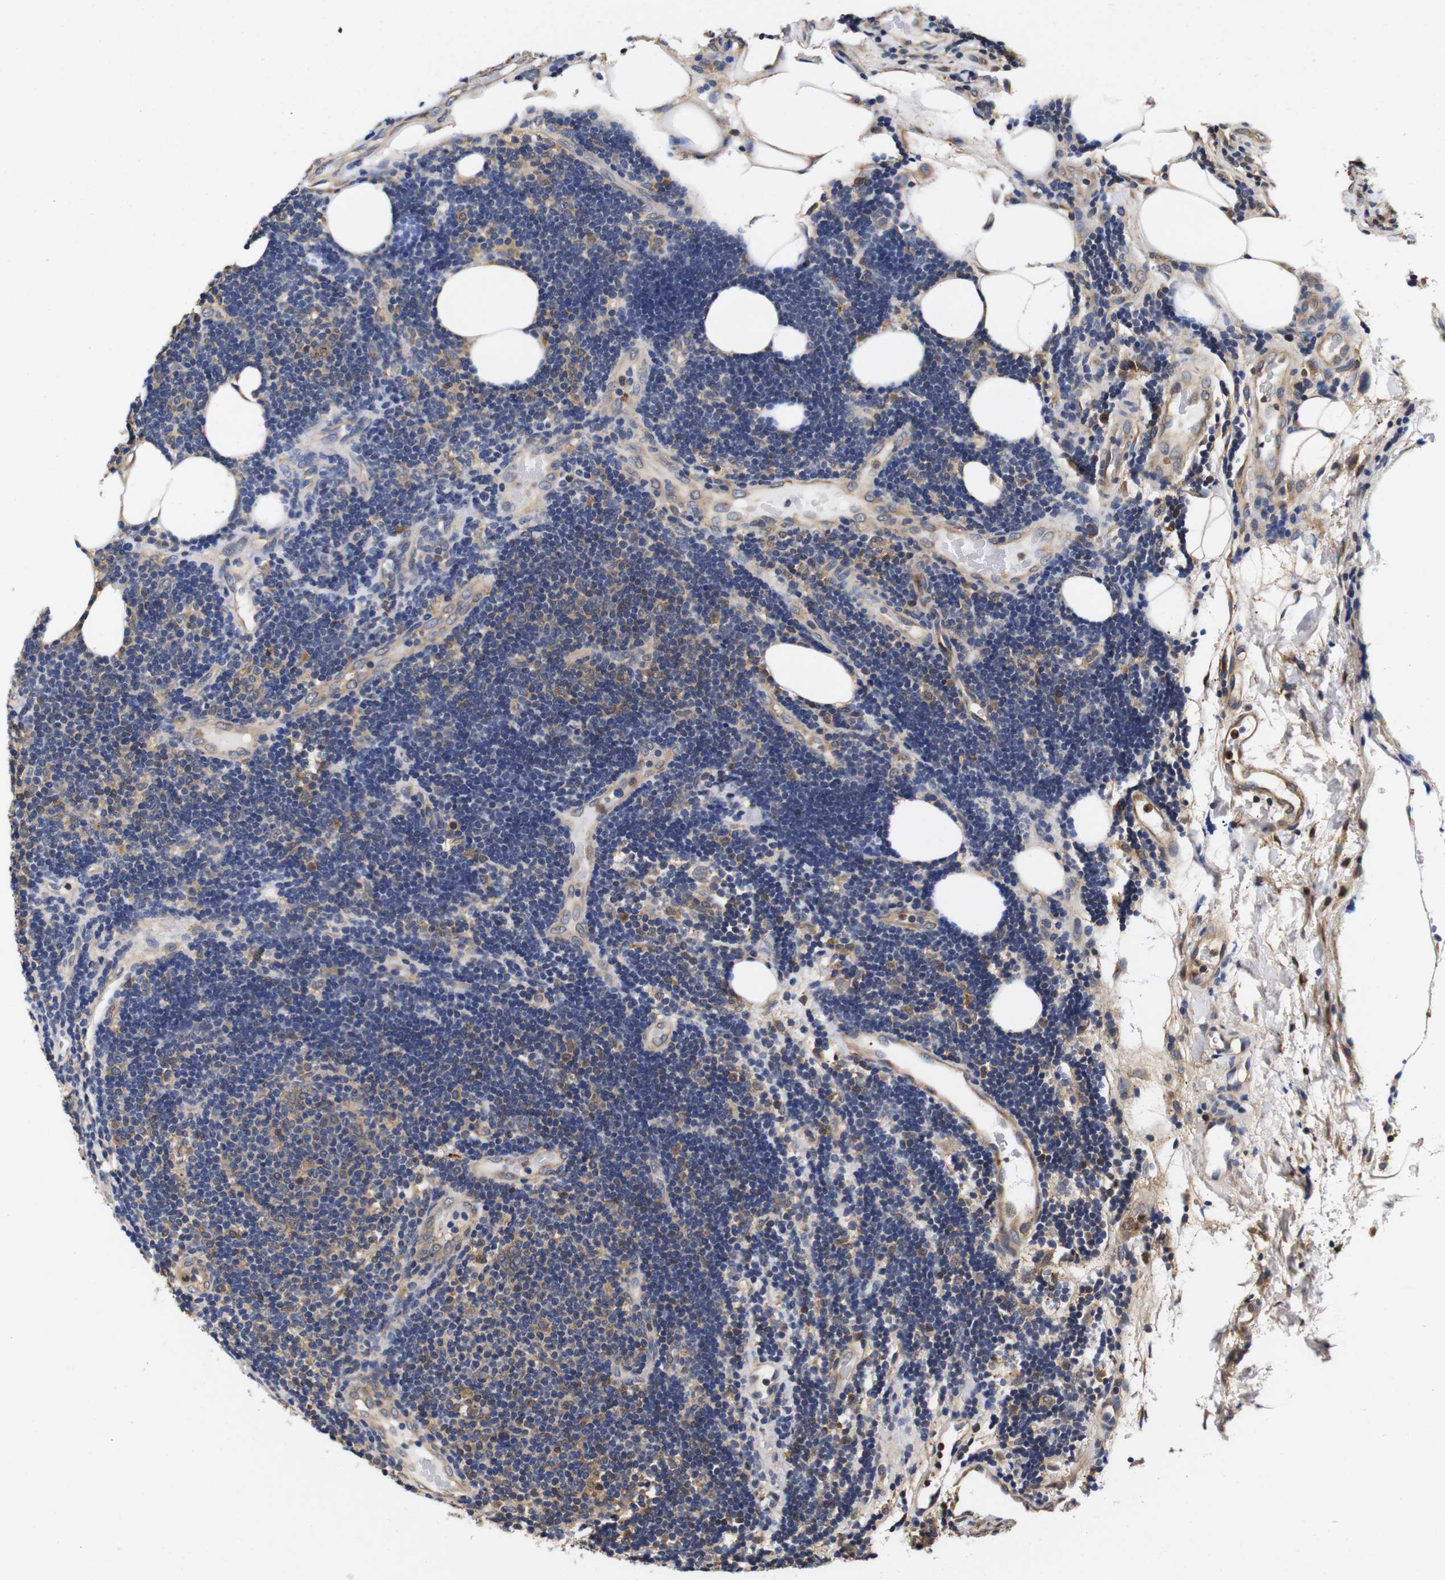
{"staining": {"intensity": "weak", "quantity": "25%-75%", "location": "cytoplasmic/membranous"}, "tissue": "lymphoma", "cell_type": "Tumor cells", "image_type": "cancer", "snomed": [{"axis": "morphology", "description": "Malignant lymphoma, non-Hodgkin's type, Low grade"}, {"axis": "topography", "description": "Lymph node"}], "caption": "The micrograph exhibits a brown stain indicating the presence of a protein in the cytoplasmic/membranous of tumor cells in lymphoma.", "gene": "LRRCC1", "patient": {"sex": "male", "age": 83}}